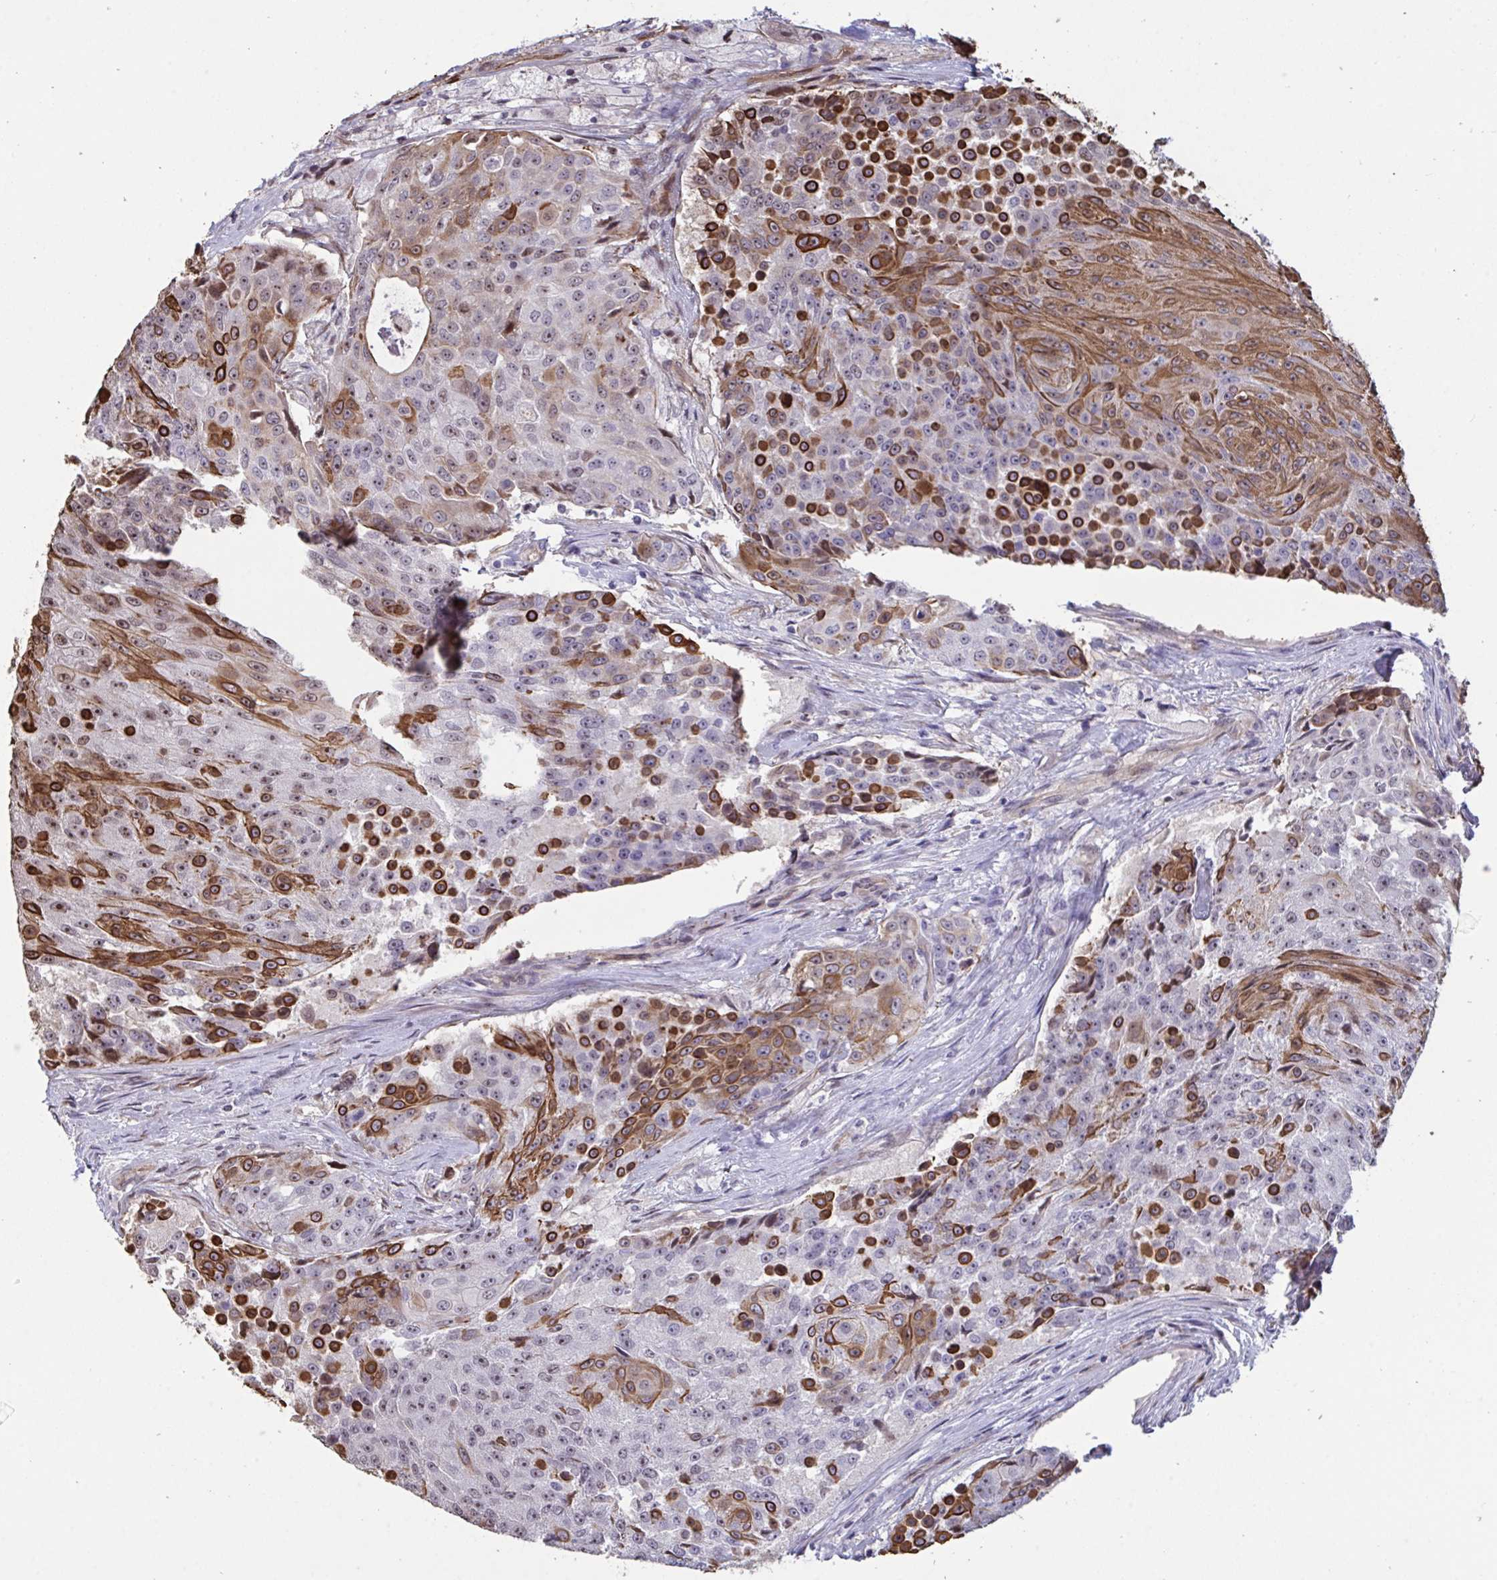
{"staining": {"intensity": "strong", "quantity": "25%-75%", "location": "cytoplasmic/membranous,nuclear"}, "tissue": "urothelial cancer", "cell_type": "Tumor cells", "image_type": "cancer", "snomed": [{"axis": "morphology", "description": "Urothelial carcinoma, High grade"}, {"axis": "topography", "description": "Urinary bladder"}], "caption": "Strong cytoplasmic/membranous and nuclear expression for a protein is seen in about 25%-75% of tumor cells of high-grade urothelial carcinoma using immunohistochemistry (IHC).", "gene": "PELI2", "patient": {"sex": "female", "age": 63}}